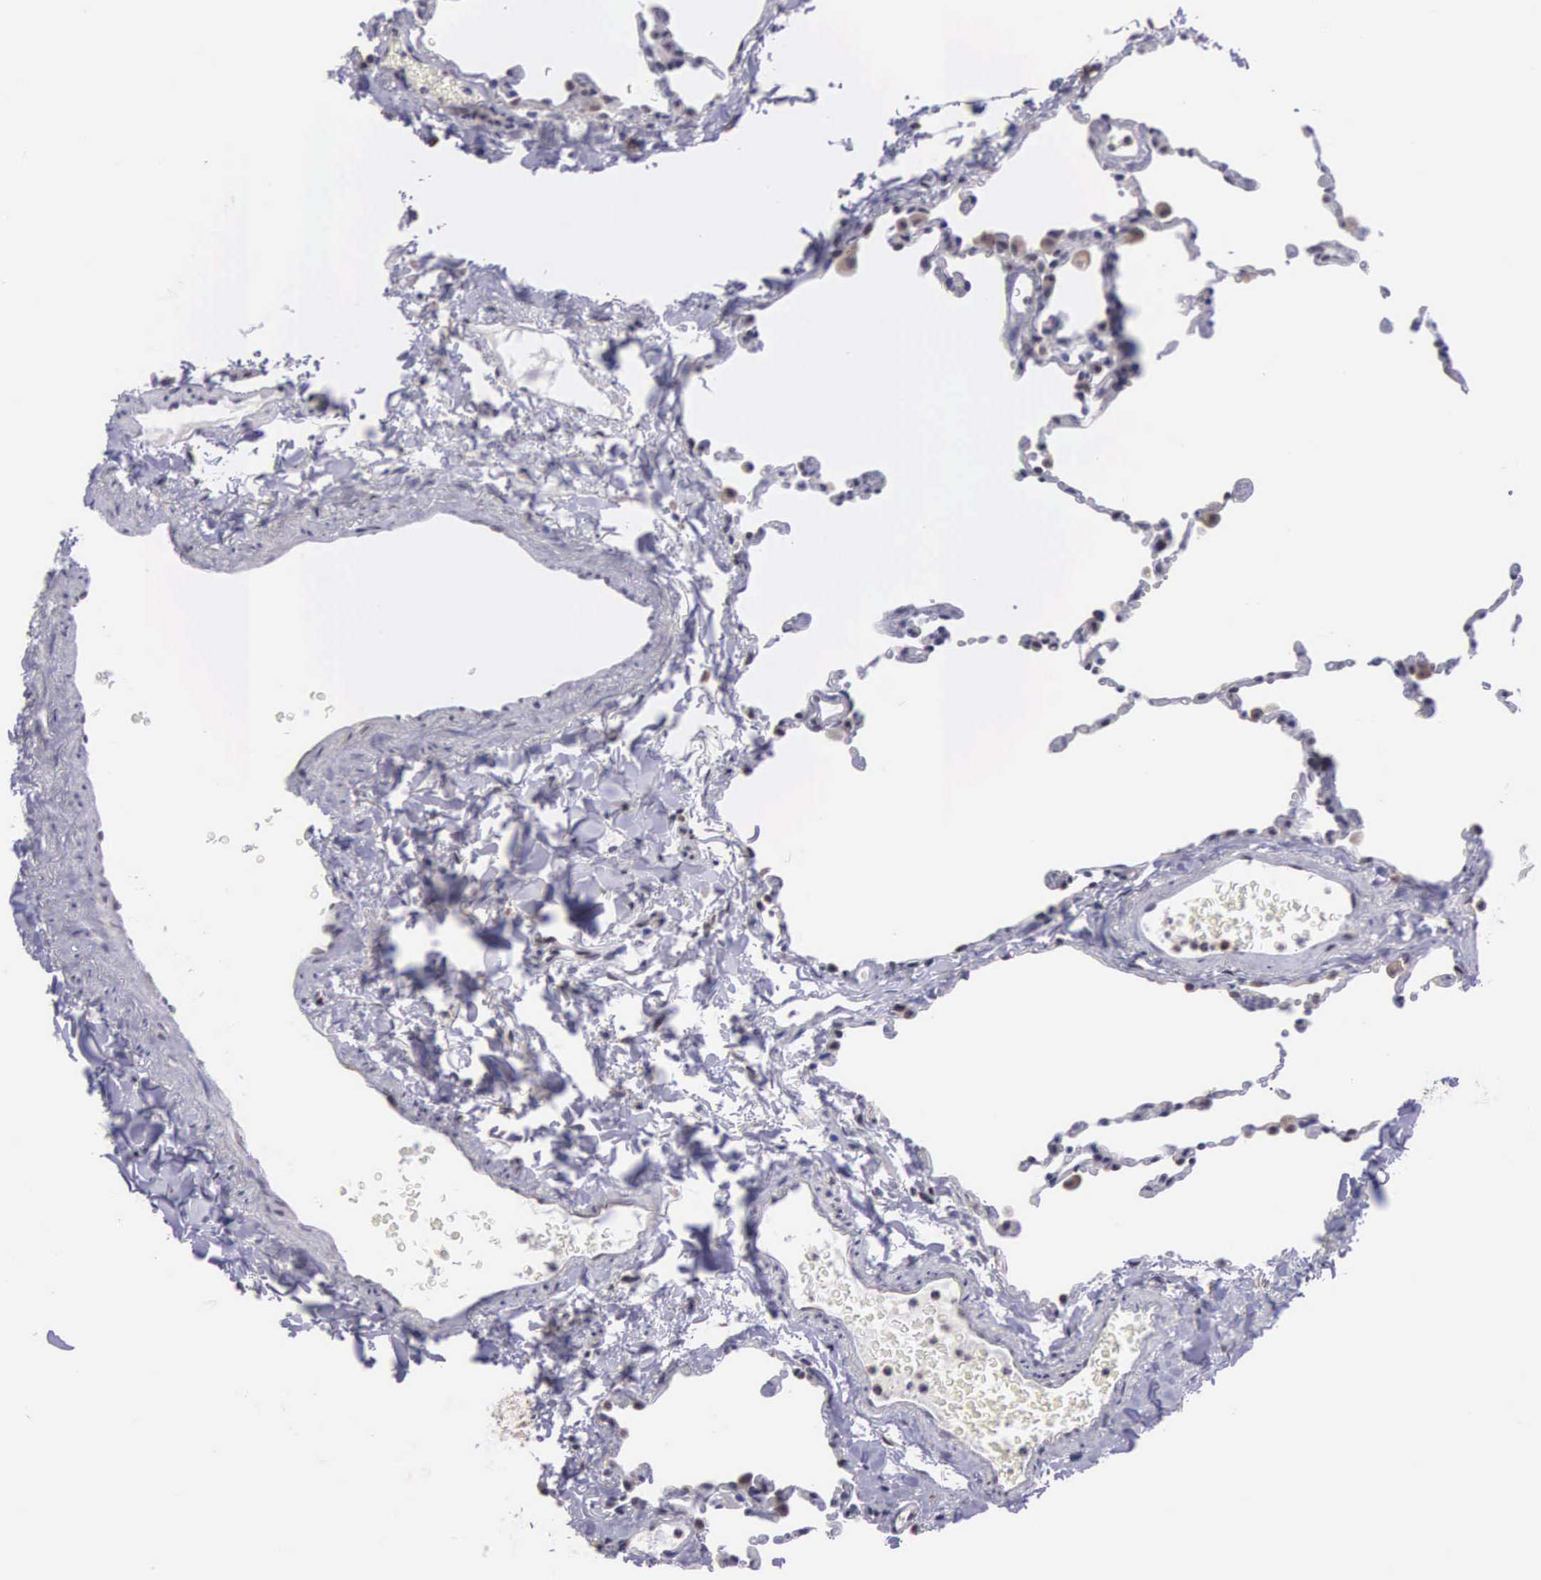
{"staining": {"intensity": "weak", "quantity": "<25%", "location": "cytoplasmic/membranous"}, "tissue": "lung", "cell_type": "Alveolar cells", "image_type": "normal", "snomed": [{"axis": "morphology", "description": "Normal tissue, NOS"}, {"axis": "topography", "description": "Lung"}], "caption": "This image is of unremarkable lung stained with immunohistochemistry to label a protein in brown with the nuclei are counter-stained blue. There is no staining in alveolar cells. (Brightfield microscopy of DAB IHC at high magnification).", "gene": "SLC25A21", "patient": {"sex": "female", "age": 61}}